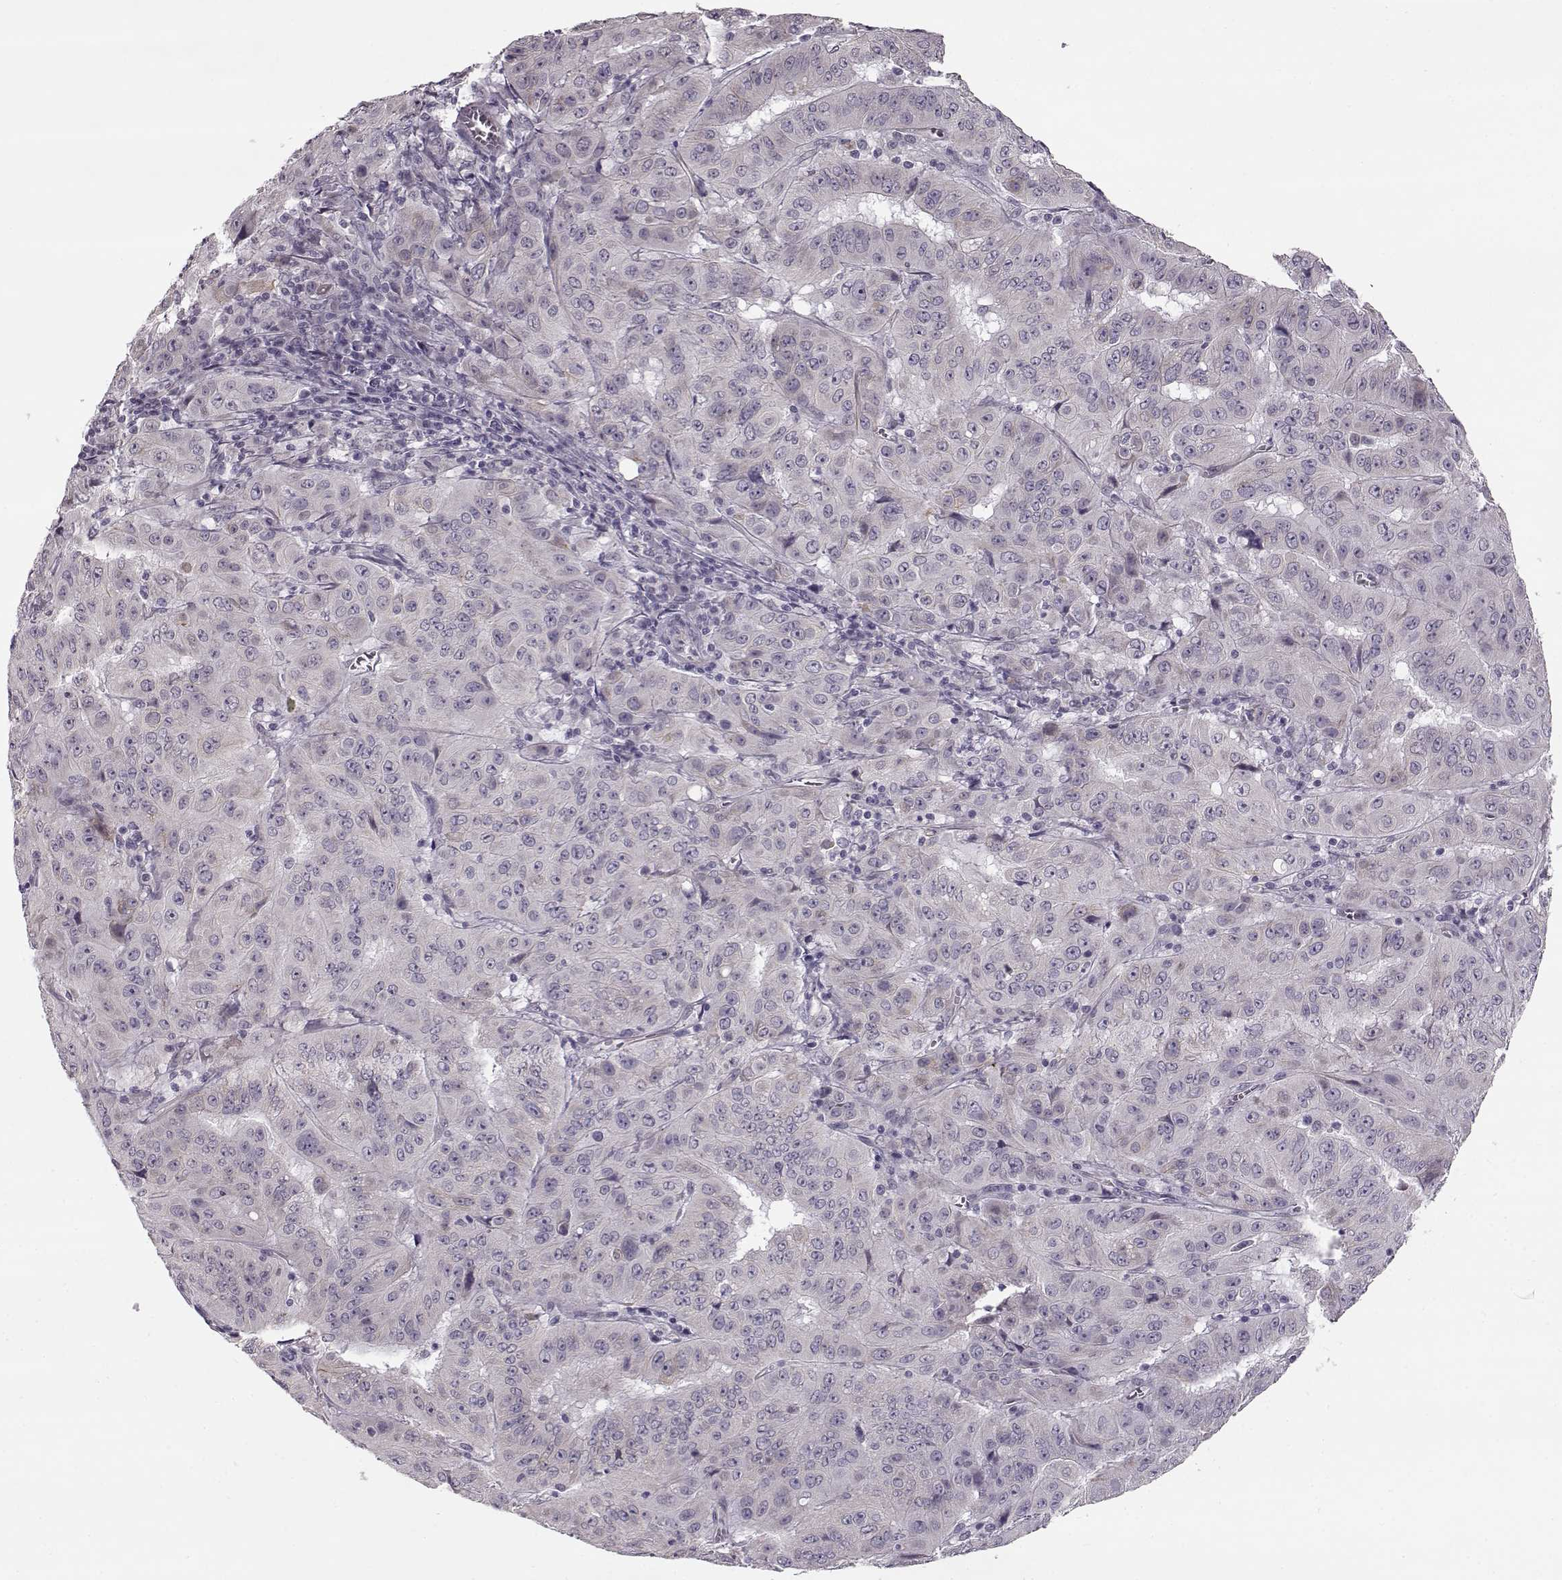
{"staining": {"intensity": "weak", "quantity": "<25%", "location": "cytoplasmic/membranous"}, "tissue": "pancreatic cancer", "cell_type": "Tumor cells", "image_type": "cancer", "snomed": [{"axis": "morphology", "description": "Adenocarcinoma, NOS"}, {"axis": "topography", "description": "Pancreas"}], "caption": "Immunohistochemistry histopathology image of pancreatic cancer stained for a protein (brown), which exhibits no expression in tumor cells. Nuclei are stained in blue.", "gene": "MAP6D1", "patient": {"sex": "male", "age": 63}}